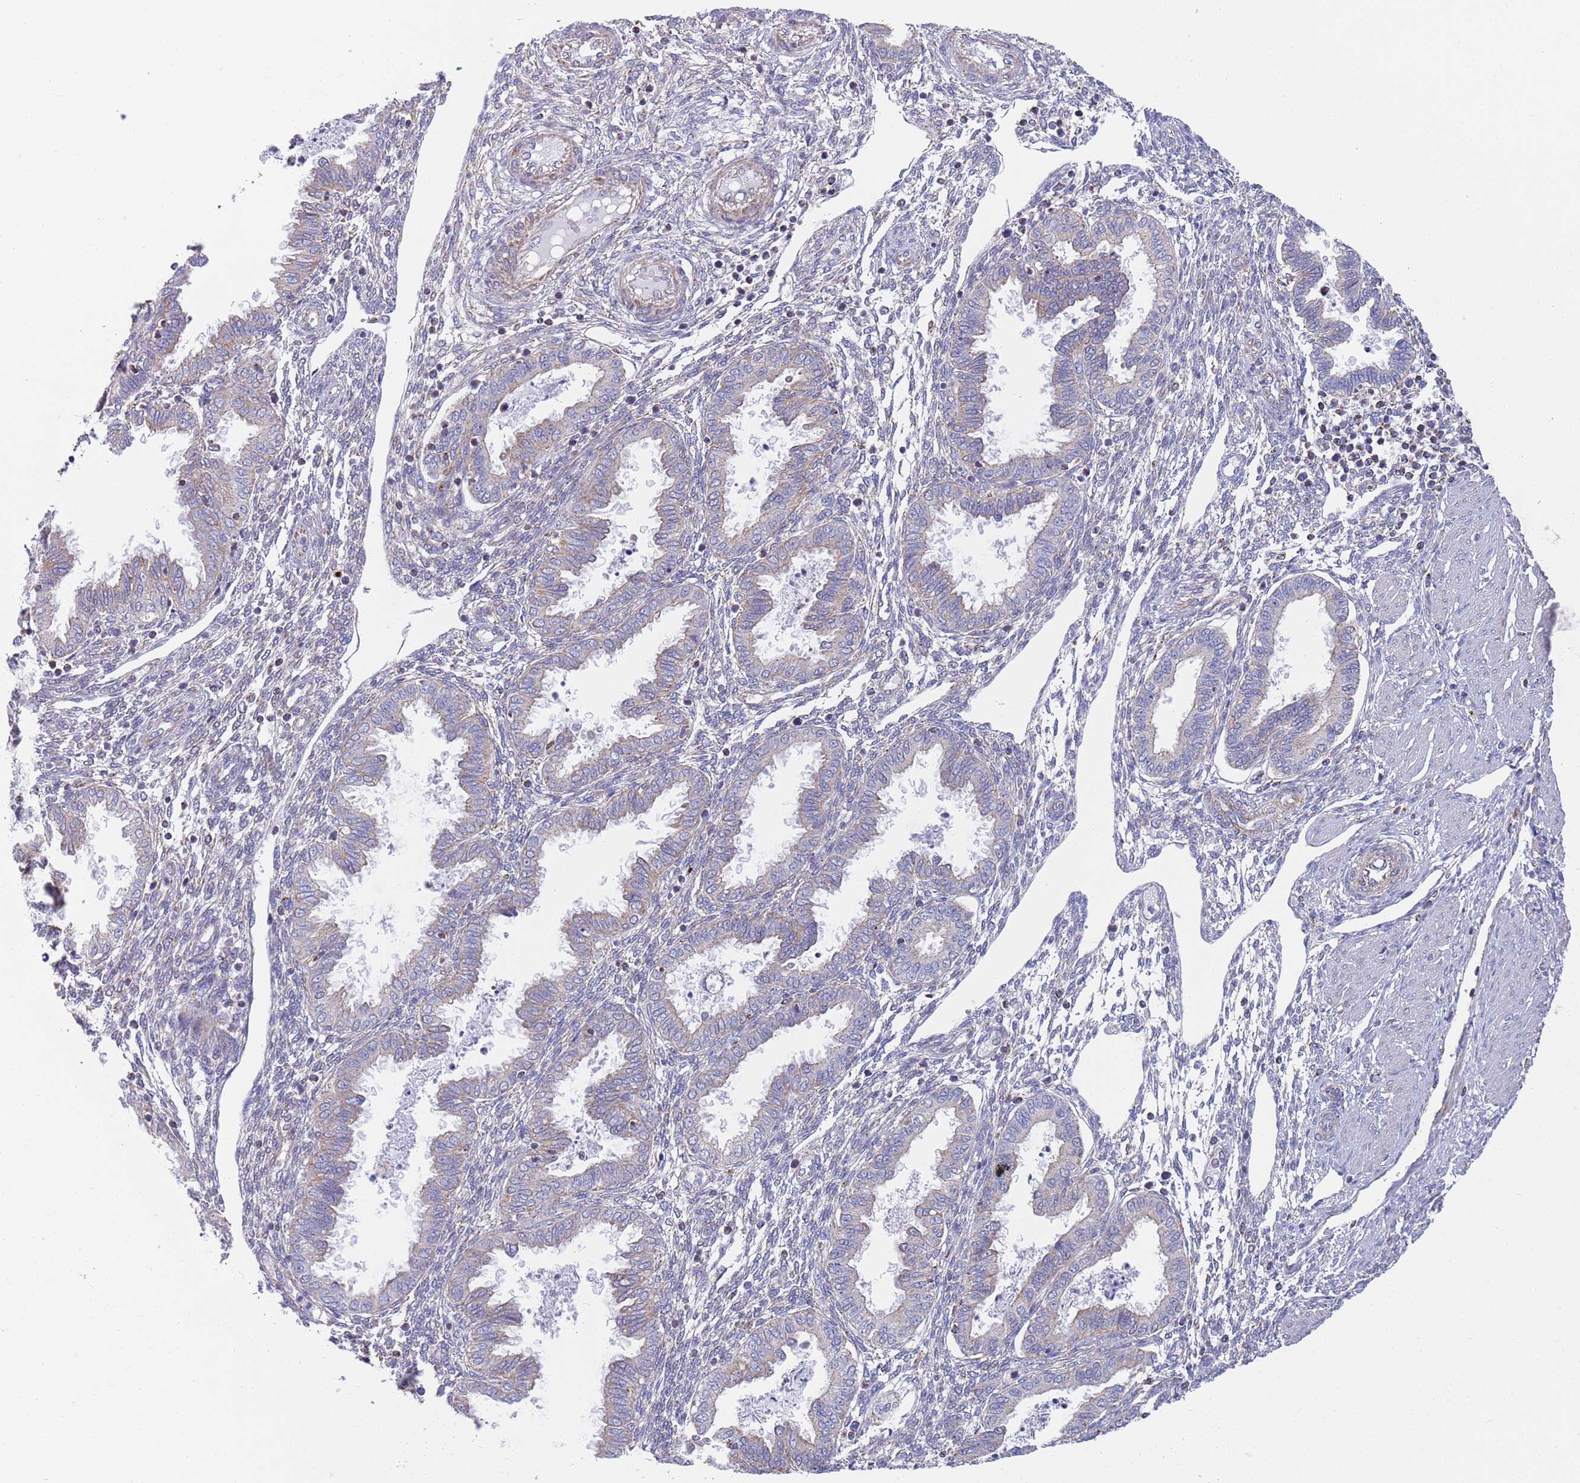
{"staining": {"intensity": "negative", "quantity": "none", "location": "none"}, "tissue": "endometrium", "cell_type": "Cells in endometrial stroma", "image_type": "normal", "snomed": [{"axis": "morphology", "description": "Normal tissue, NOS"}, {"axis": "topography", "description": "Endometrium"}], "caption": "Immunohistochemistry of benign human endometrium exhibits no positivity in cells in endometrial stroma.", "gene": "PWWP3A", "patient": {"sex": "female", "age": 33}}